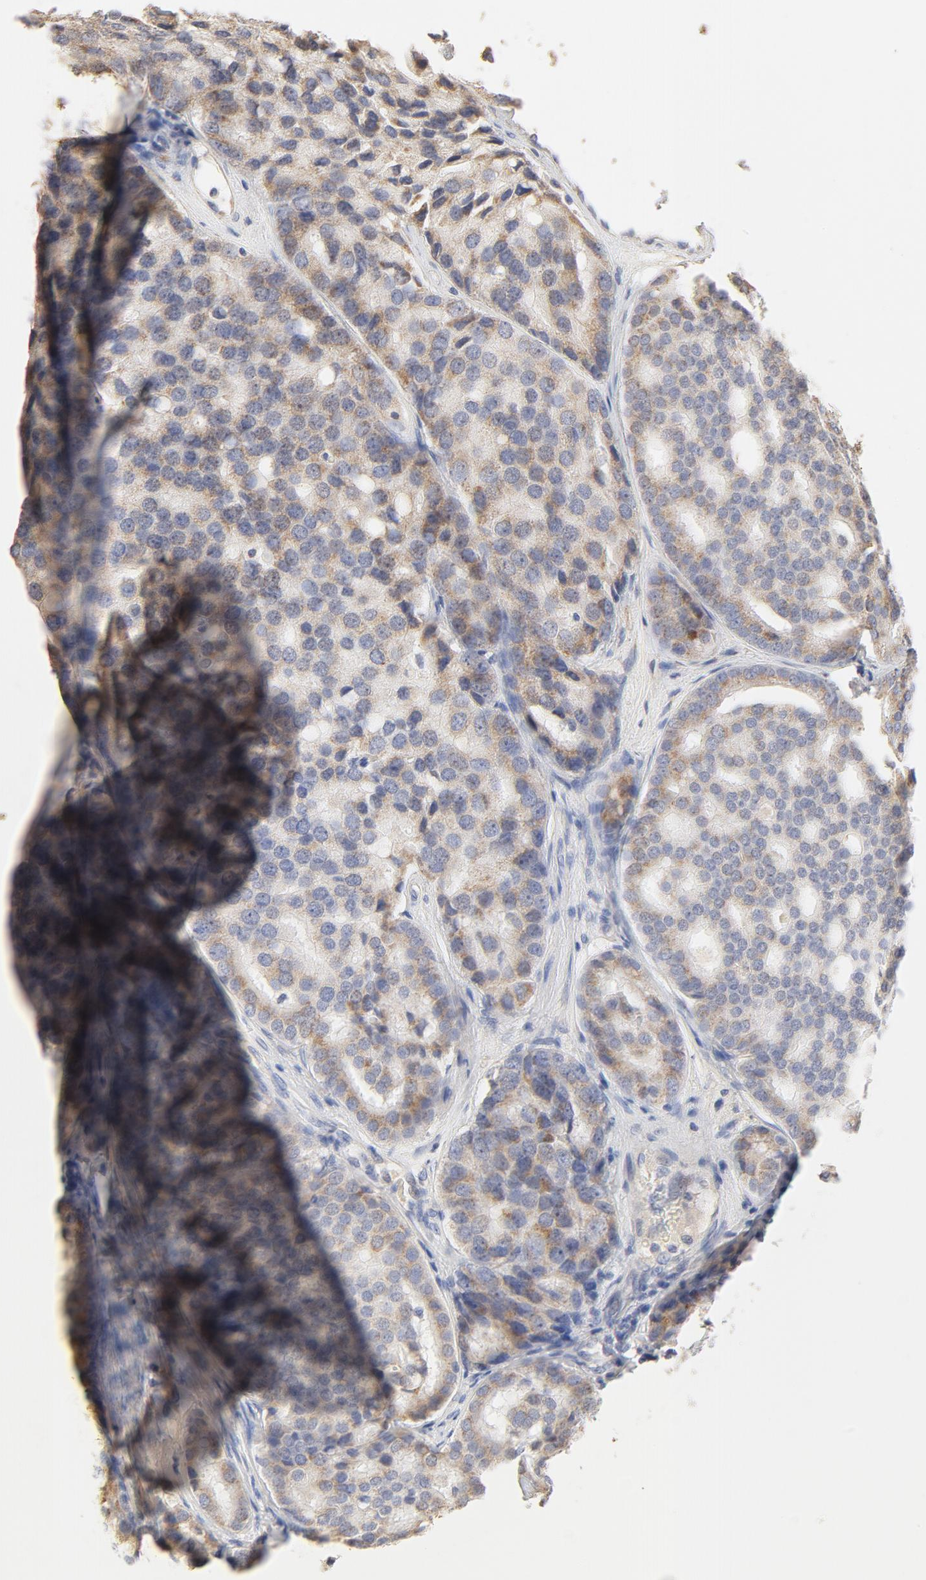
{"staining": {"intensity": "moderate", "quantity": ">75%", "location": "cytoplasmic/membranous"}, "tissue": "prostate cancer", "cell_type": "Tumor cells", "image_type": "cancer", "snomed": [{"axis": "morphology", "description": "Adenocarcinoma, High grade"}, {"axis": "topography", "description": "Prostate"}], "caption": "Protein staining of adenocarcinoma (high-grade) (prostate) tissue reveals moderate cytoplasmic/membranous expression in about >75% of tumor cells.", "gene": "FCGBP", "patient": {"sex": "male", "age": 64}}